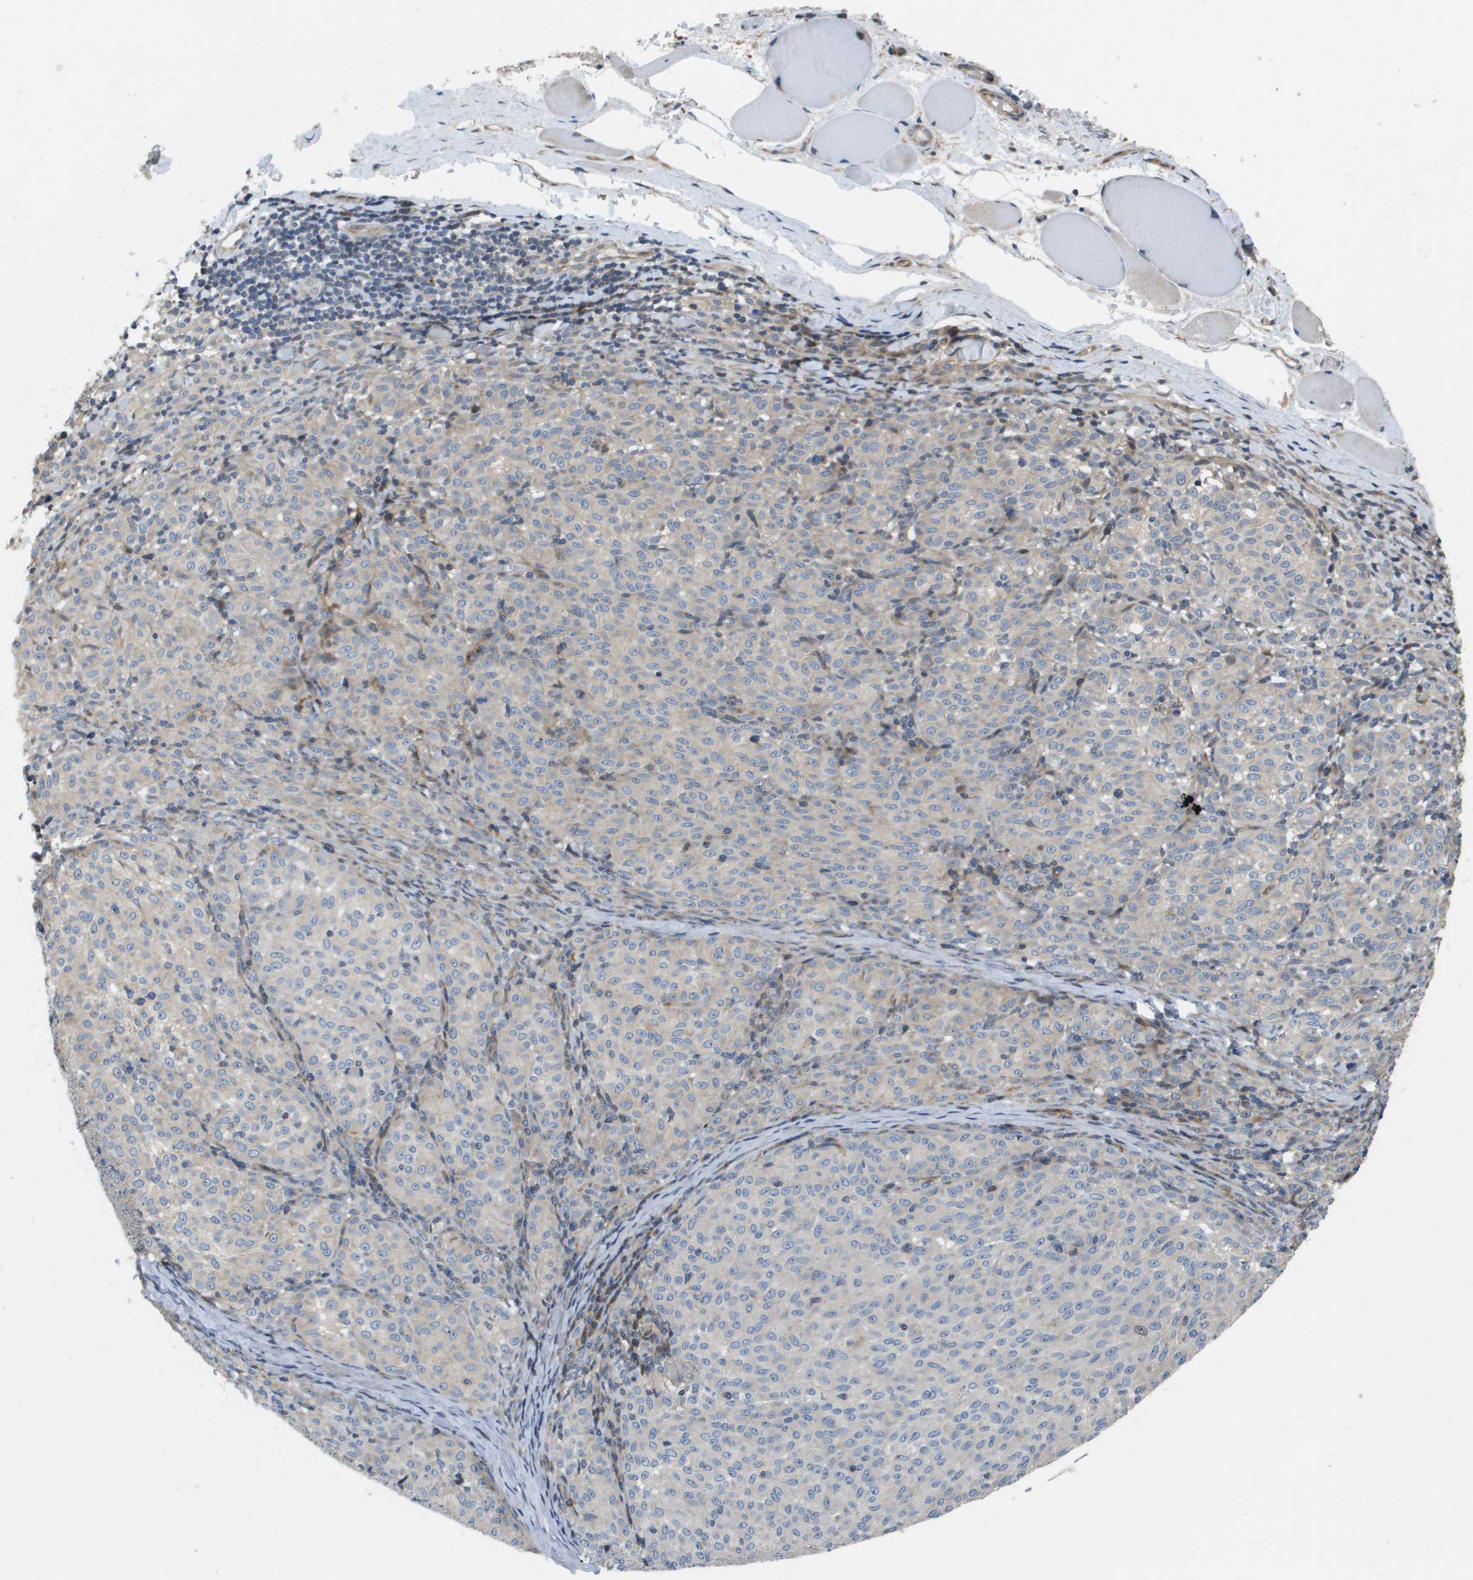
{"staining": {"intensity": "negative", "quantity": "none", "location": "none"}, "tissue": "melanoma", "cell_type": "Tumor cells", "image_type": "cancer", "snomed": [{"axis": "morphology", "description": "Malignant melanoma, NOS"}, {"axis": "topography", "description": "Skin"}], "caption": "Tumor cells are negative for protein expression in human malignant melanoma.", "gene": "SCN4B", "patient": {"sex": "female", "age": 72}}